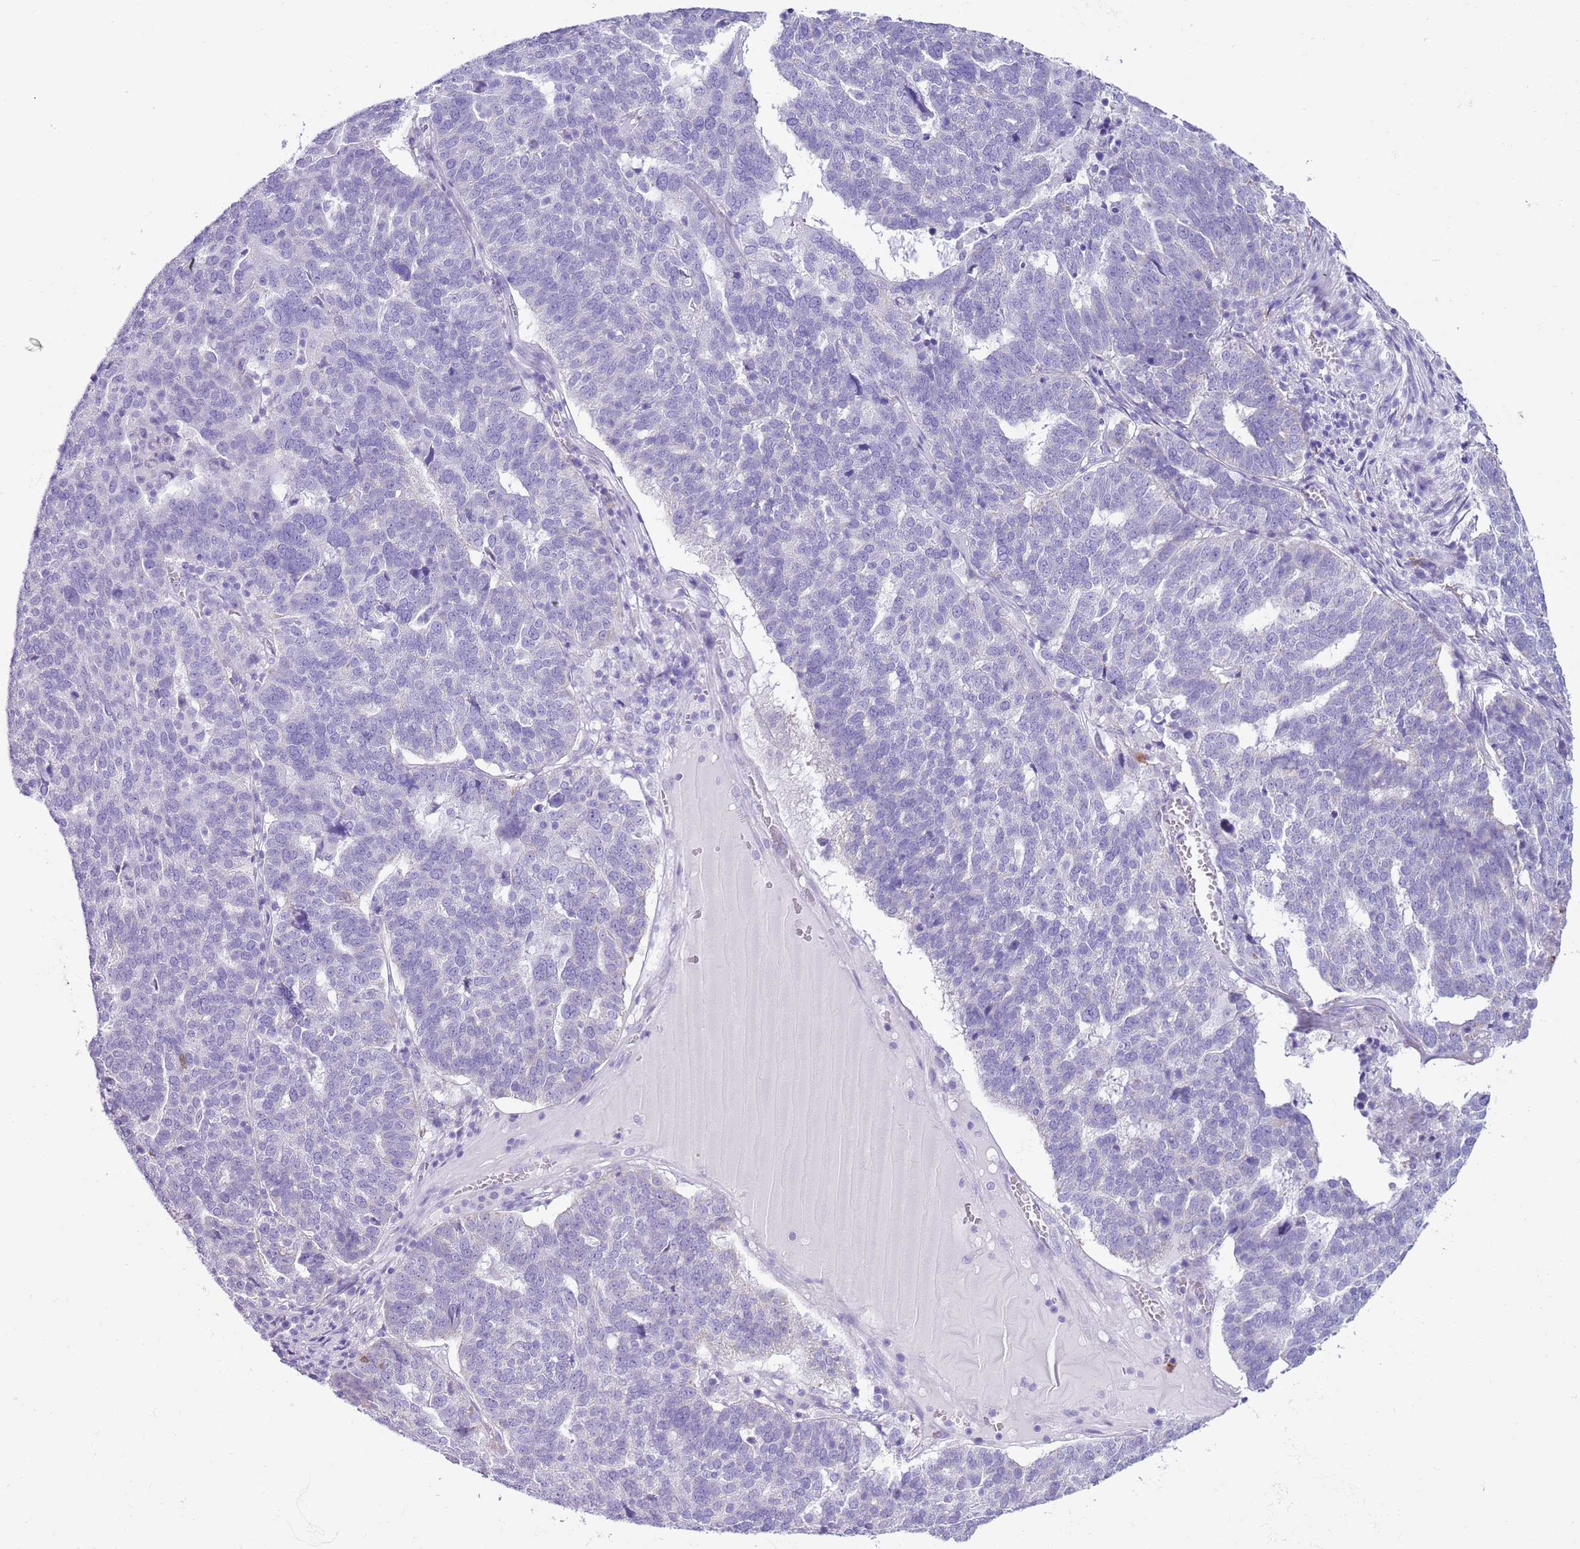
{"staining": {"intensity": "negative", "quantity": "none", "location": "none"}, "tissue": "ovarian cancer", "cell_type": "Tumor cells", "image_type": "cancer", "snomed": [{"axis": "morphology", "description": "Cystadenocarcinoma, serous, NOS"}, {"axis": "topography", "description": "Ovary"}], "caption": "Tumor cells show no significant positivity in serous cystadenocarcinoma (ovarian).", "gene": "CD177", "patient": {"sex": "female", "age": 59}}